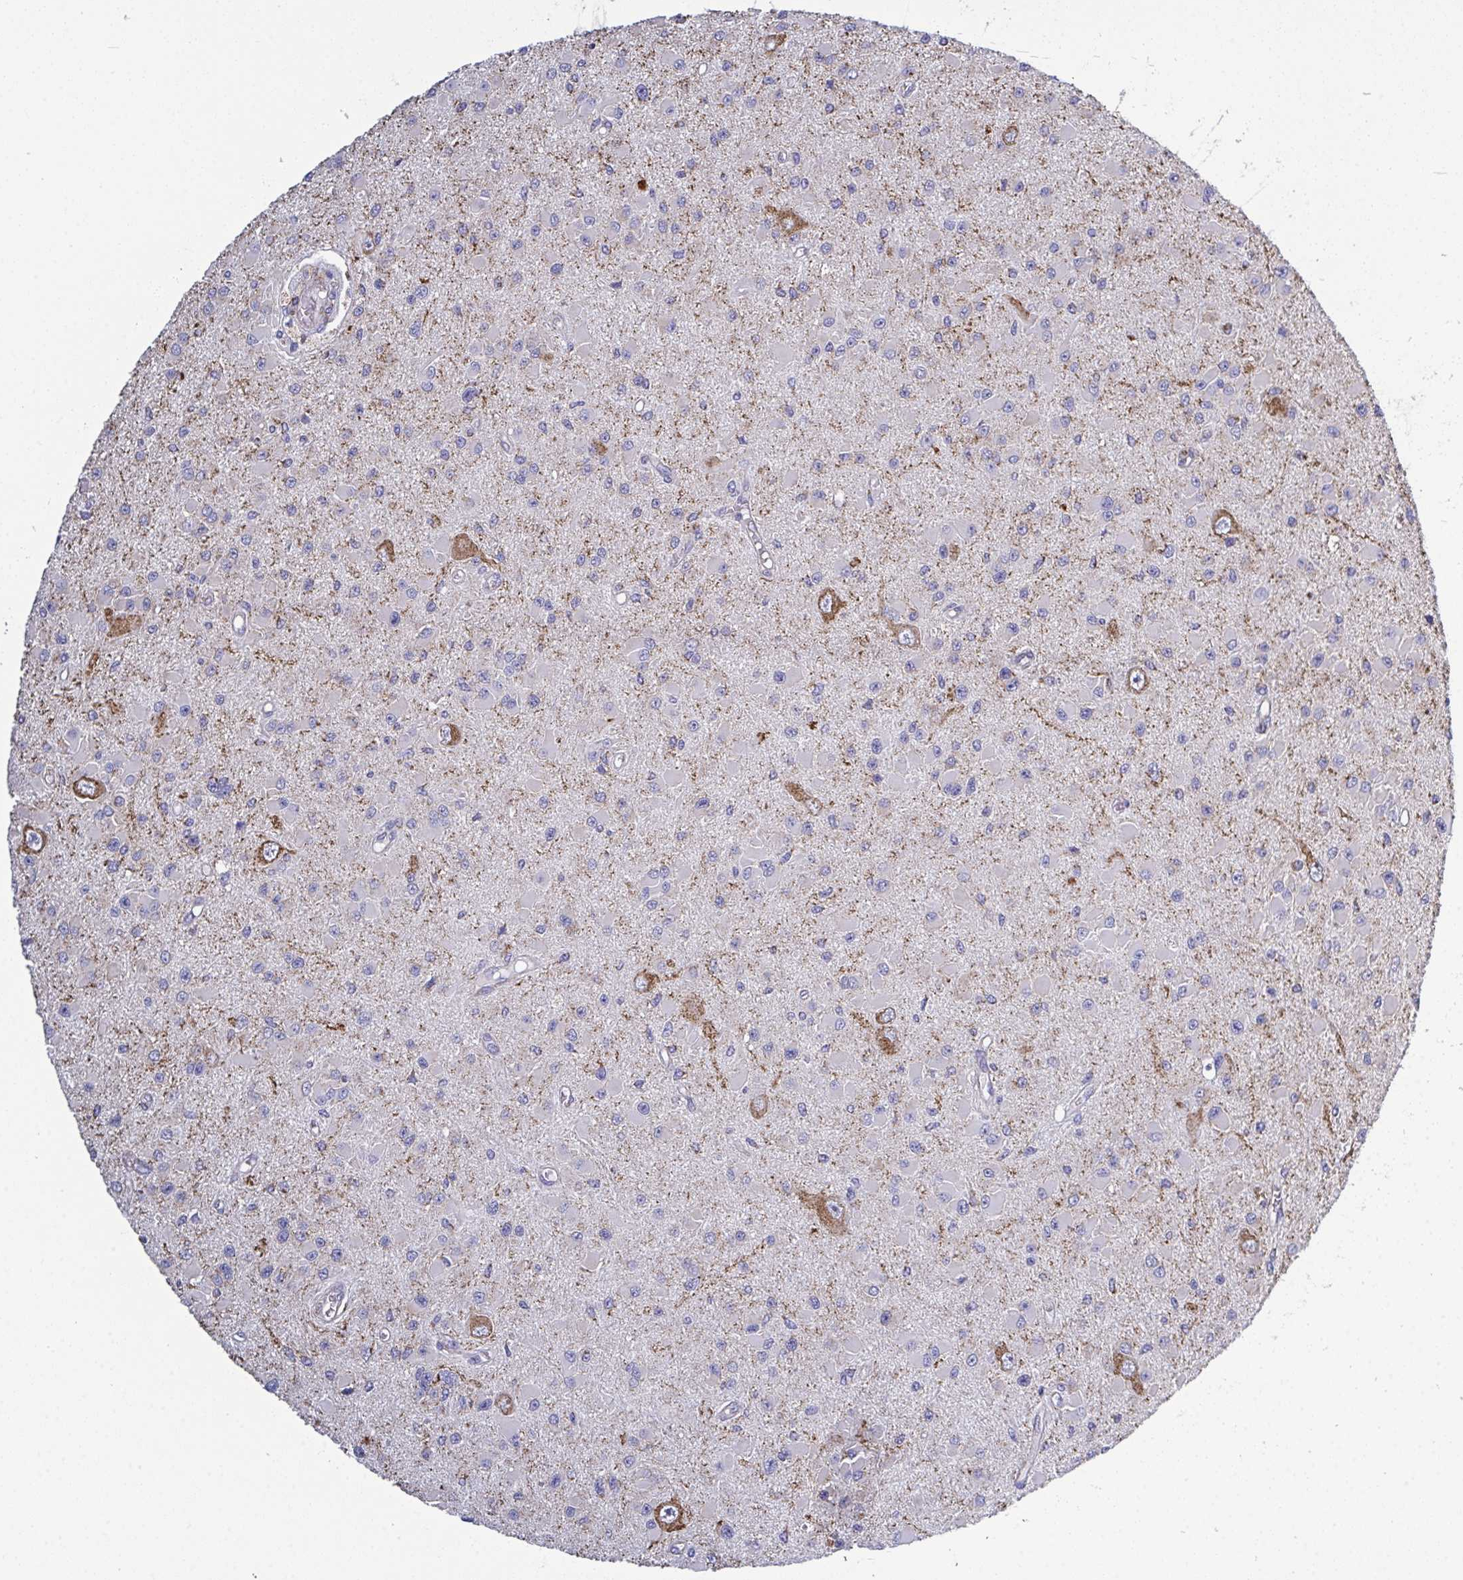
{"staining": {"intensity": "negative", "quantity": "none", "location": "none"}, "tissue": "glioma", "cell_type": "Tumor cells", "image_type": "cancer", "snomed": [{"axis": "morphology", "description": "Glioma, malignant, High grade"}, {"axis": "topography", "description": "Brain"}], "caption": "There is no significant staining in tumor cells of malignant glioma (high-grade).", "gene": "CSDE1", "patient": {"sex": "male", "age": 54}}